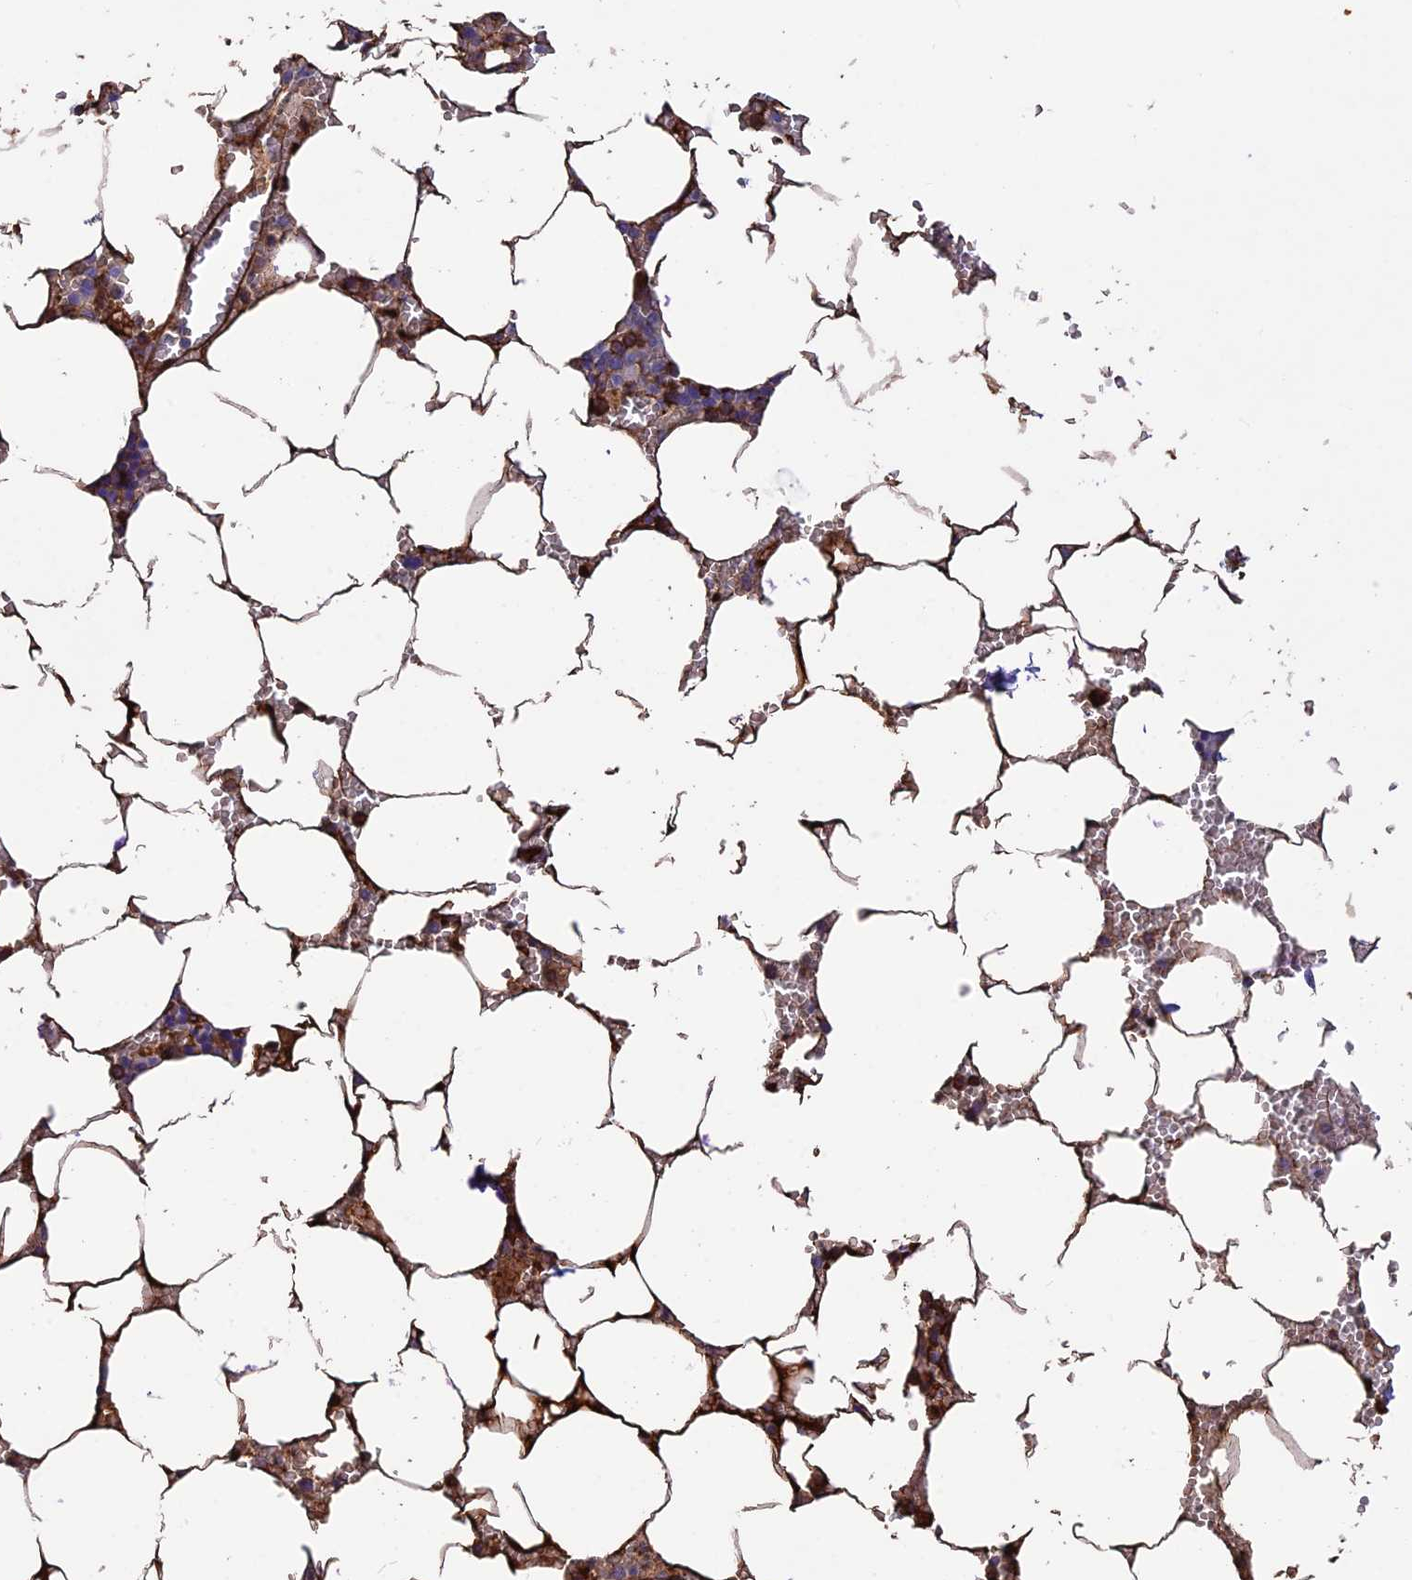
{"staining": {"intensity": "strong", "quantity": "25%-75%", "location": "cytoplasmic/membranous"}, "tissue": "bone marrow", "cell_type": "Hematopoietic cells", "image_type": "normal", "snomed": [{"axis": "morphology", "description": "Normal tissue, NOS"}, {"axis": "topography", "description": "Bone marrow"}], "caption": "Immunohistochemical staining of unremarkable human bone marrow reveals high levels of strong cytoplasmic/membranous expression in about 25%-75% of hematopoietic cells. The staining was performed using DAB (3,3'-diaminobenzidine), with brown indicating positive protein expression. Nuclei are stained blue with hematoxylin.", "gene": "PZP", "patient": {"sex": "male", "age": 70}}